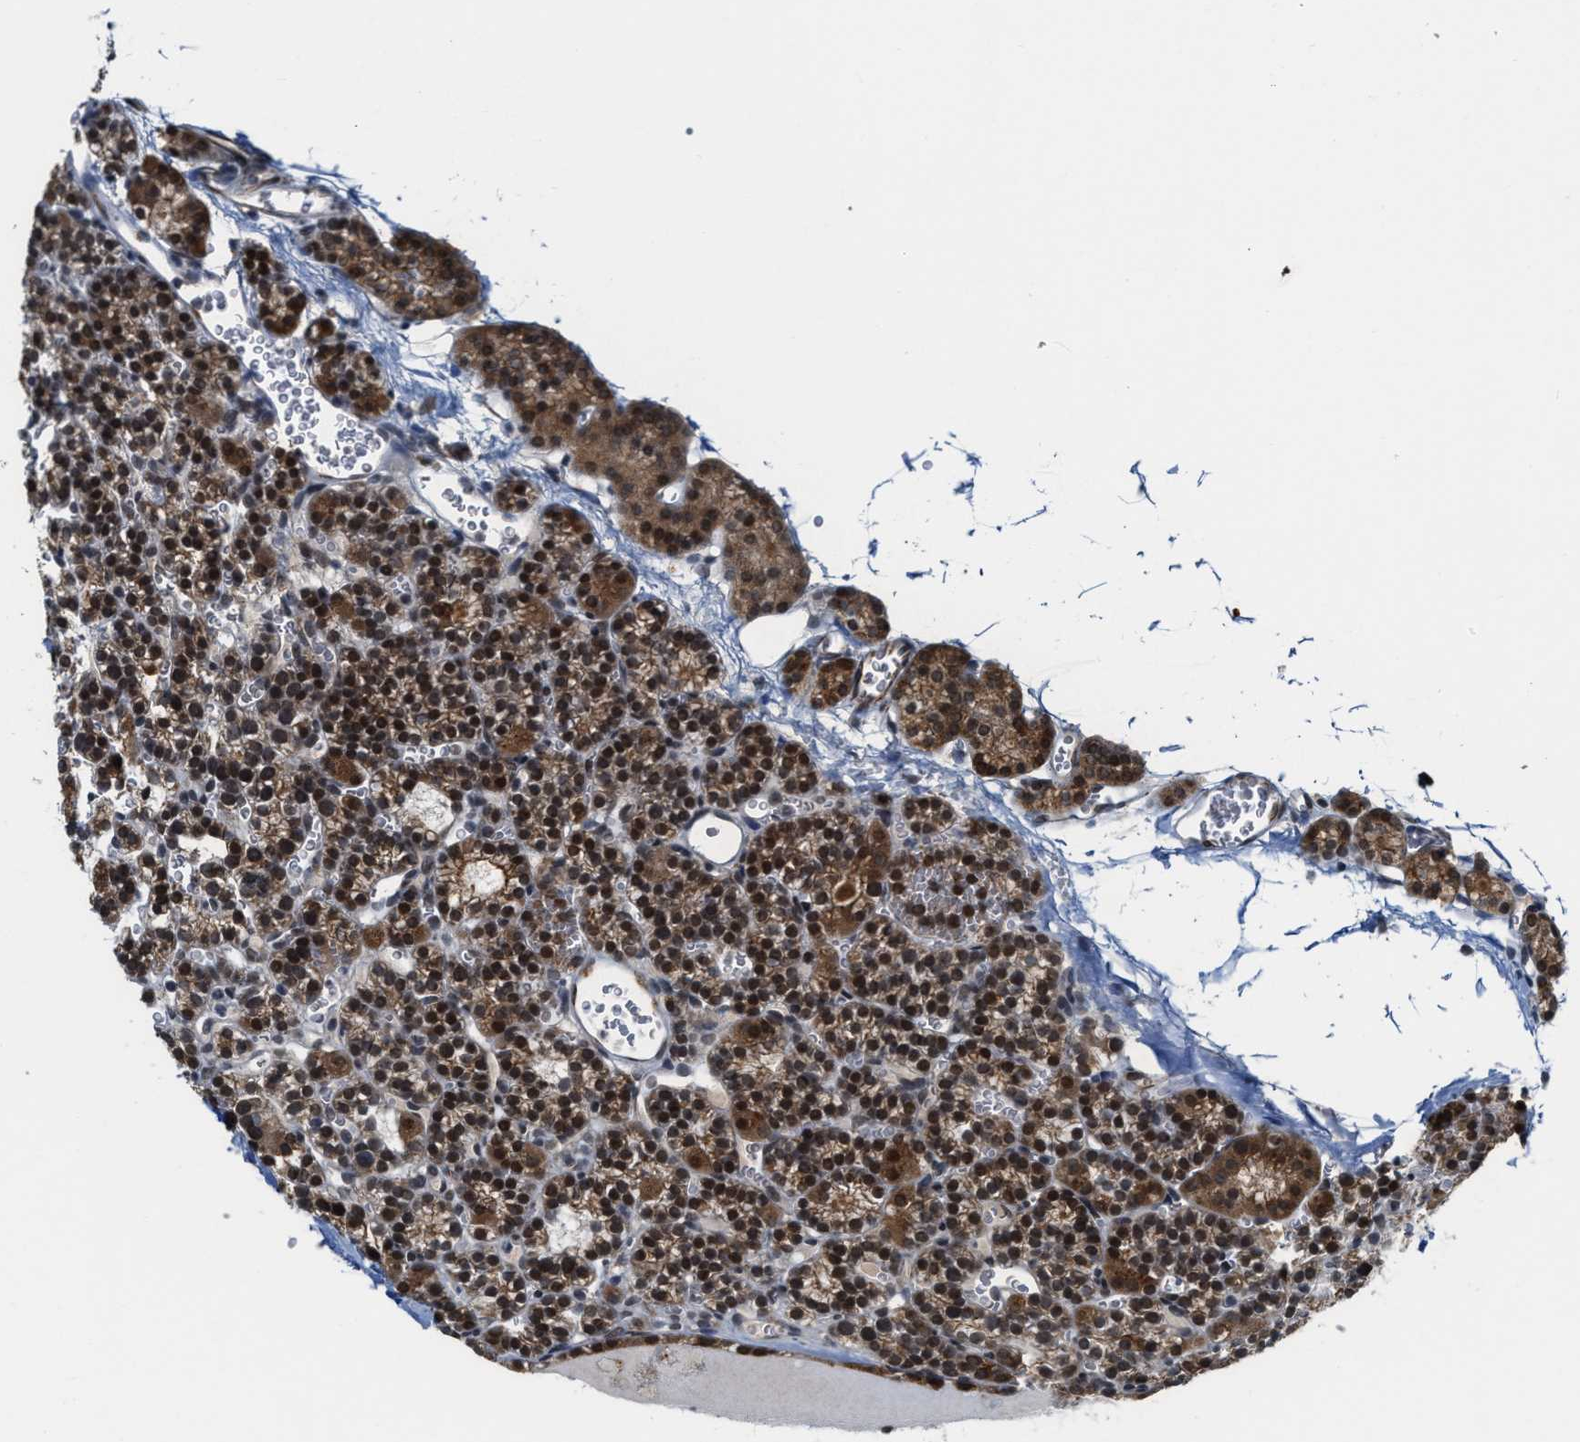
{"staining": {"intensity": "moderate", "quantity": ">75%", "location": "cytoplasmic/membranous,nuclear"}, "tissue": "parathyroid gland", "cell_type": "Glandular cells", "image_type": "normal", "snomed": [{"axis": "morphology", "description": "Normal tissue, NOS"}, {"axis": "morphology", "description": "Adenoma, NOS"}, {"axis": "topography", "description": "Parathyroid gland"}], "caption": "Immunohistochemical staining of normal parathyroid gland demonstrates moderate cytoplasmic/membranous,nuclear protein staining in approximately >75% of glandular cells.", "gene": "KIF24", "patient": {"sex": "female", "age": 58}}